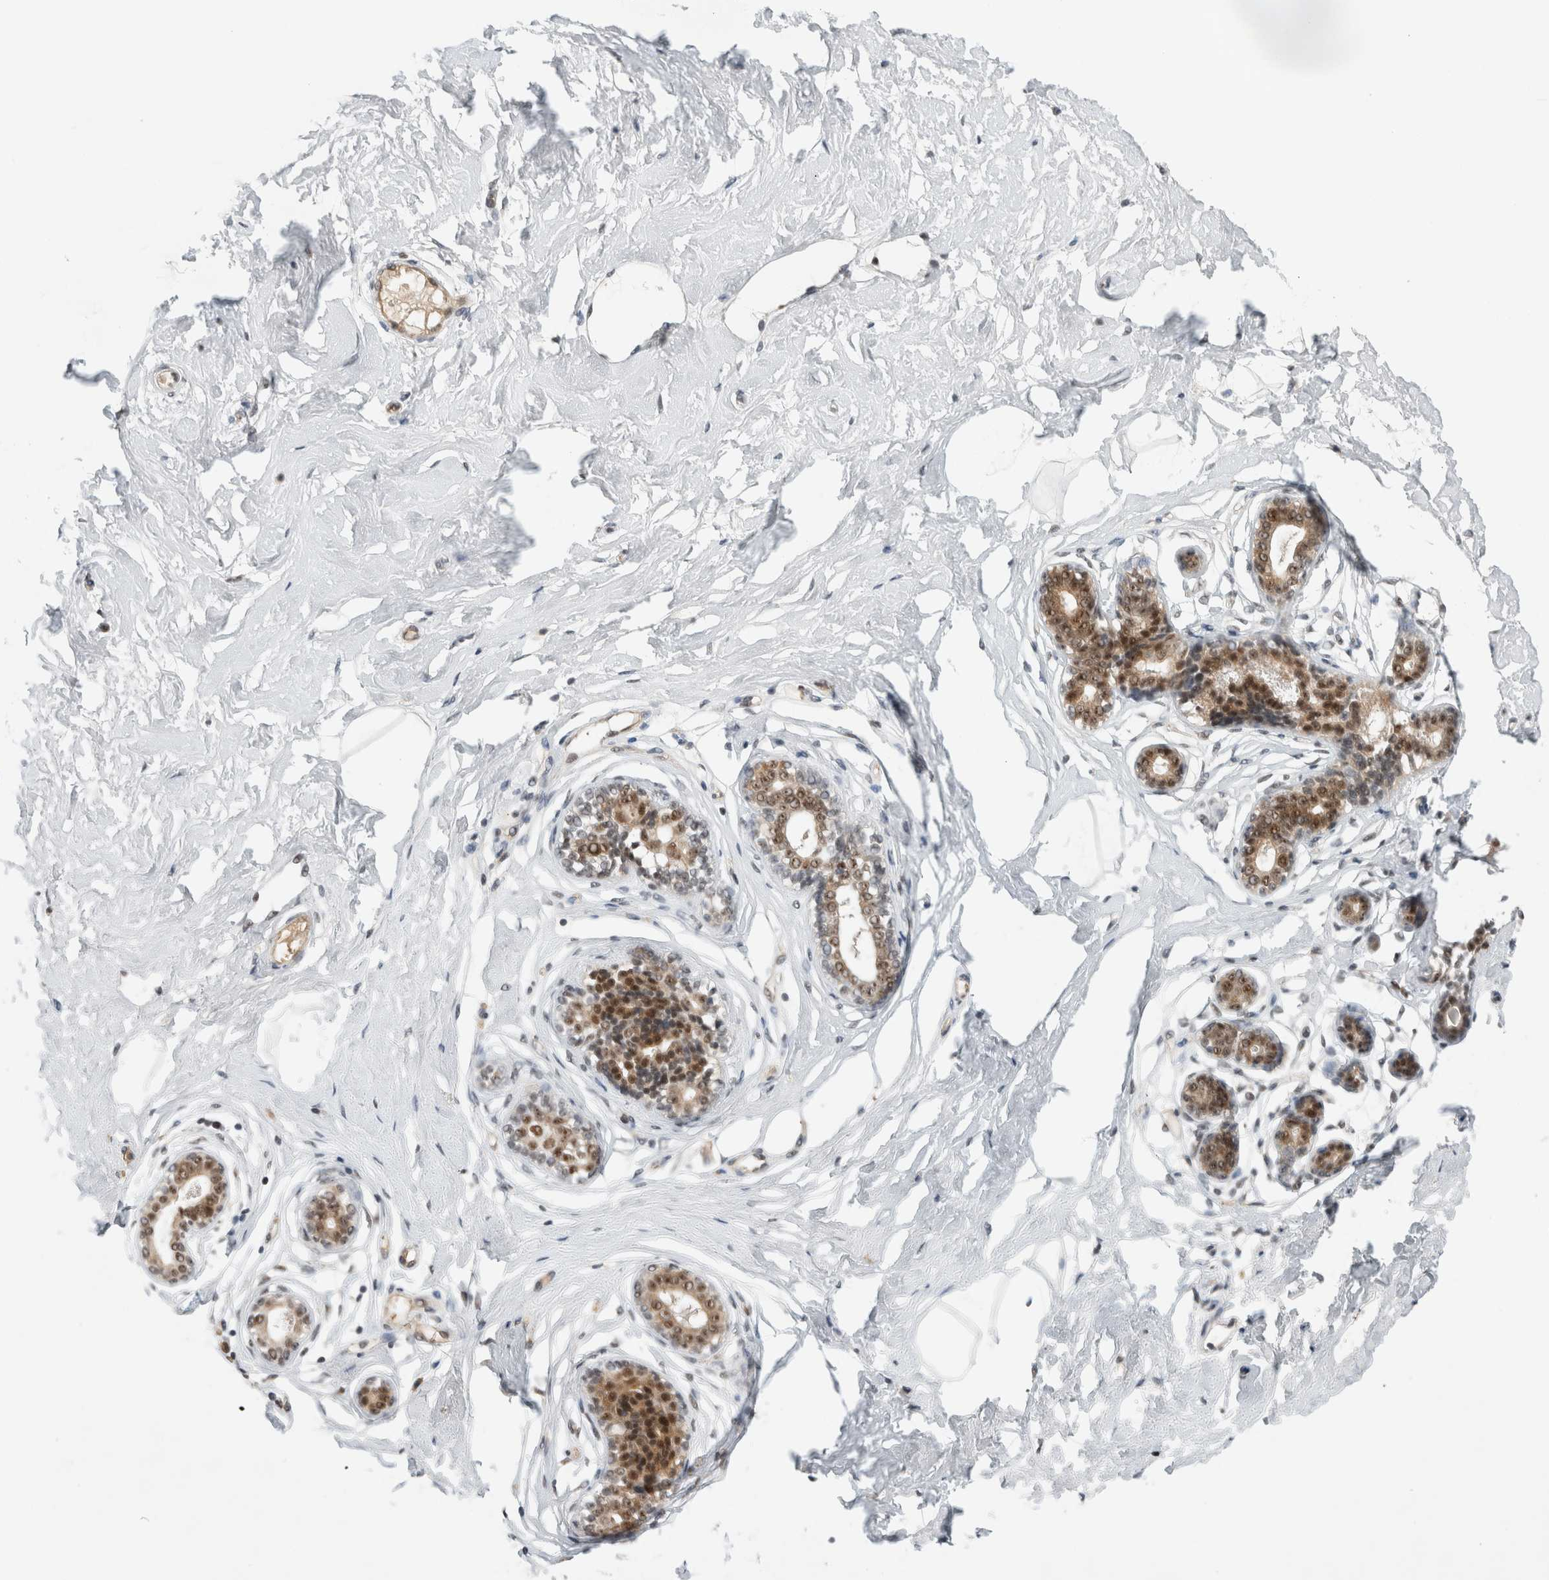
{"staining": {"intensity": "negative", "quantity": "none", "location": "none"}, "tissue": "breast", "cell_type": "Adipocytes", "image_type": "normal", "snomed": [{"axis": "morphology", "description": "Normal tissue, NOS"}, {"axis": "topography", "description": "Breast"}], "caption": "Immunohistochemistry (IHC) of unremarkable human breast demonstrates no expression in adipocytes.", "gene": "NCAPG2", "patient": {"sex": "female", "age": 23}}